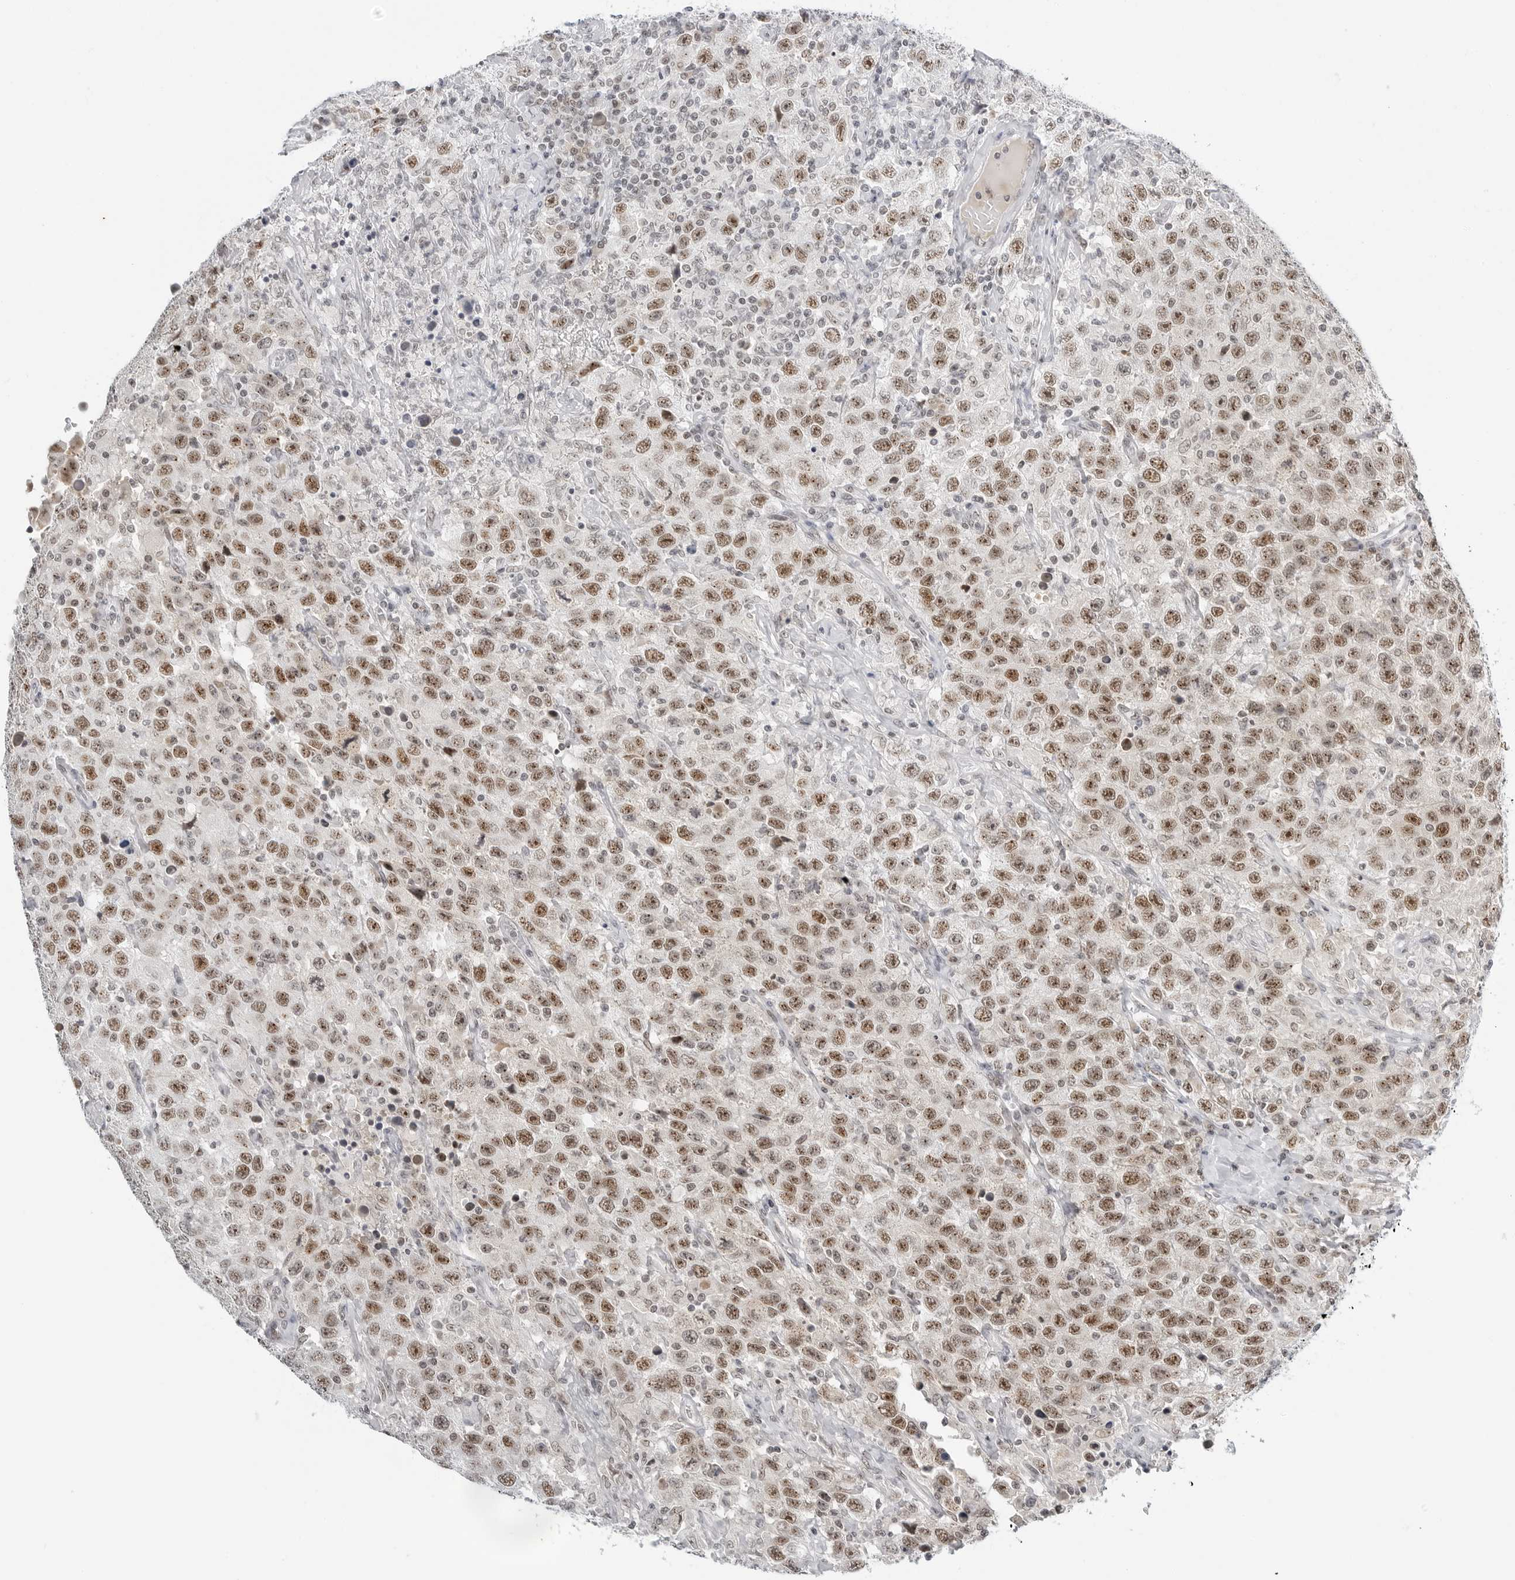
{"staining": {"intensity": "moderate", "quantity": ">75%", "location": "nuclear"}, "tissue": "testis cancer", "cell_type": "Tumor cells", "image_type": "cancer", "snomed": [{"axis": "morphology", "description": "Seminoma, NOS"}, {"axis": "topography", "description": "Testis"}], "caption": "Tumor cells exhibit medium levels of moderate nuclear expression in about >75% of cells in testis cancer. (DAB (3,3'-diaminobenzidine) = brown stain, brightfield microscopy at high magnification).", "gene": "WRAP53", "patient": {"sex": "male", "age": 41}}